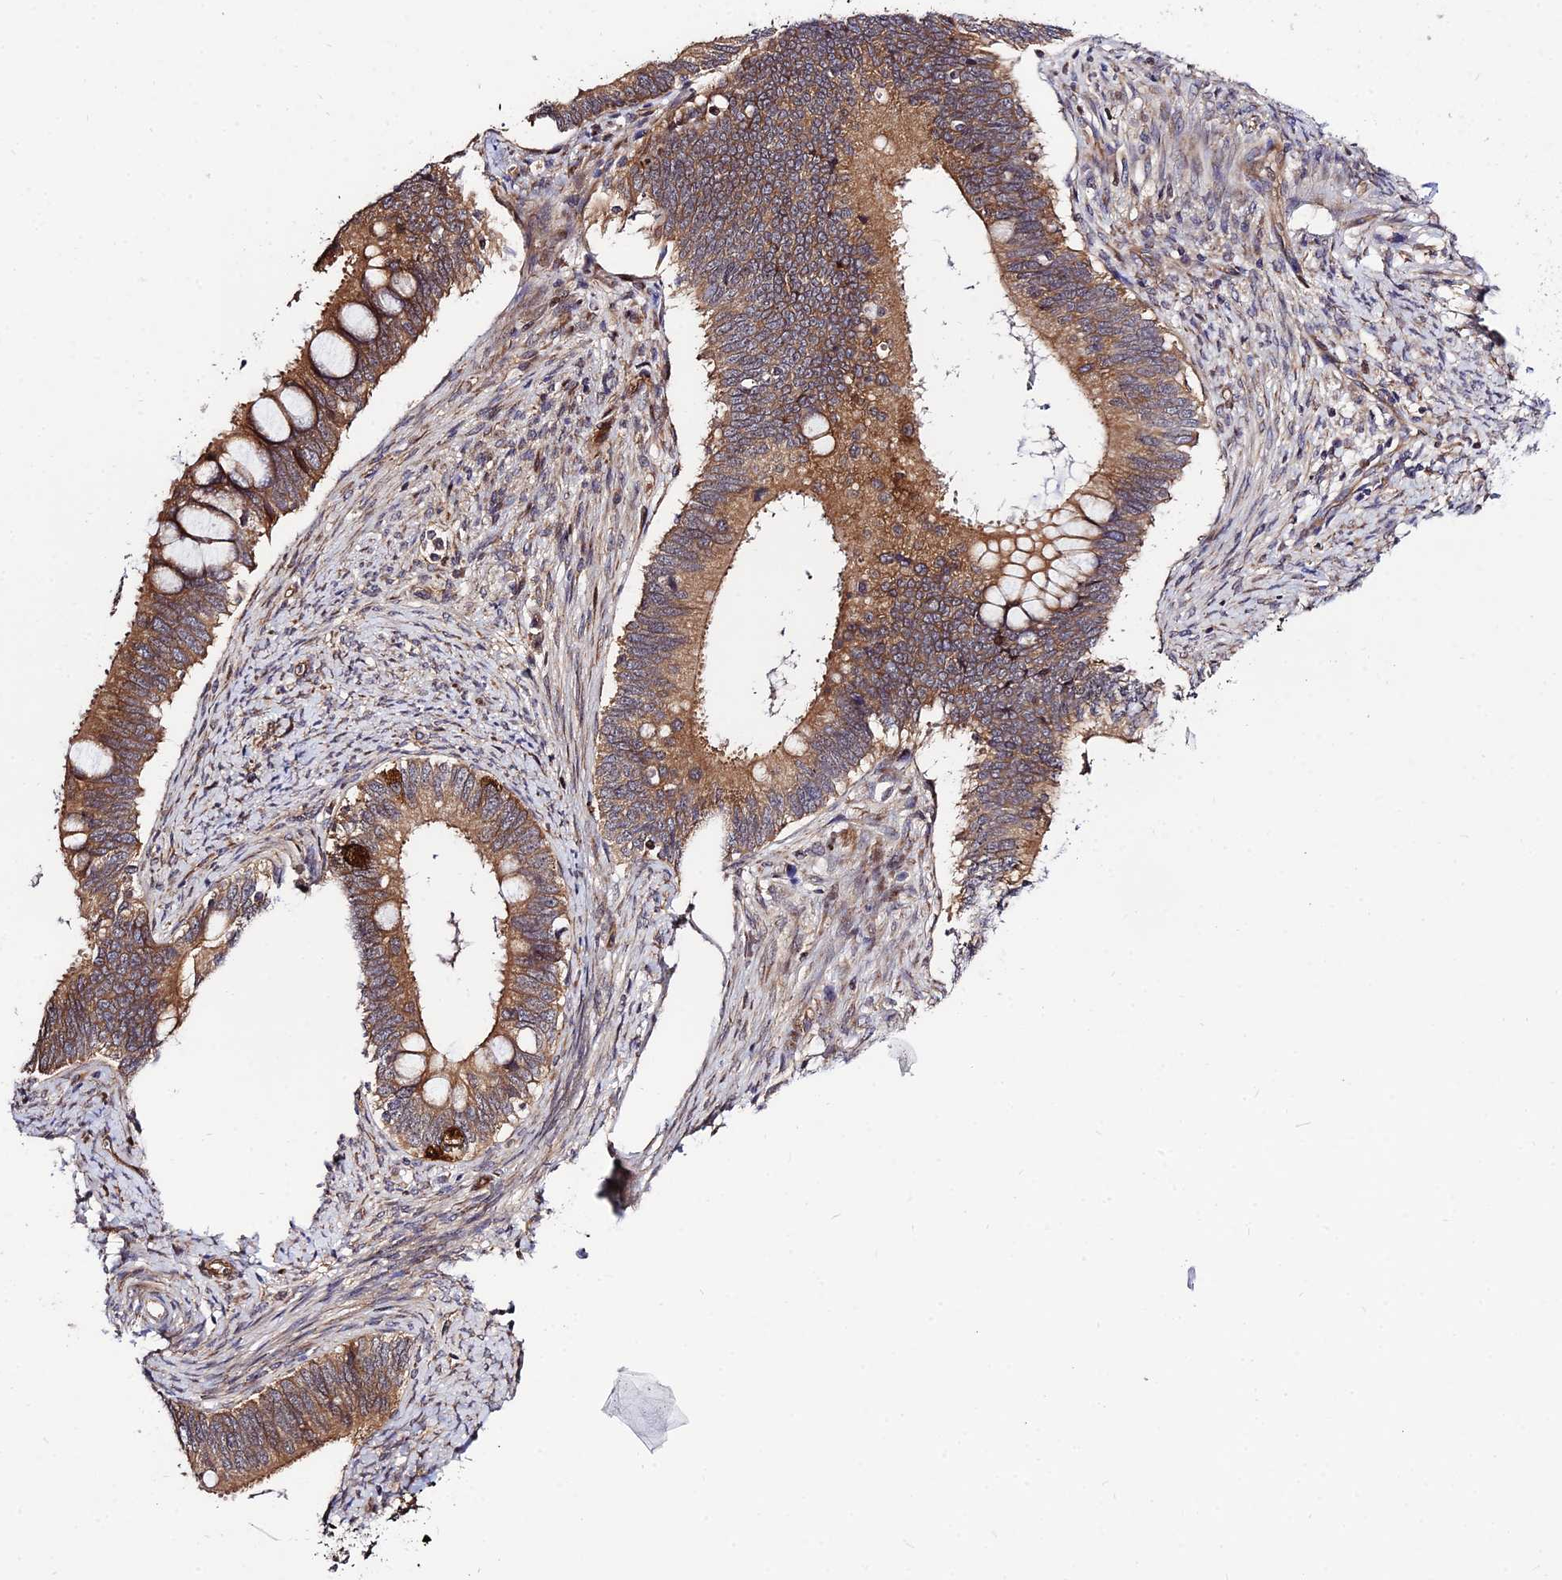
{"staining": {"intensity": "moderate", "quantity": ">75%", "location": "cytoplasmic/membranous"}, "tissue": "cervical cancer", "cell_type": "Tumor cells", "image_type": "cancer", "snomed": [{"axis": "morphology", "description": "Adenocarcinoma, NOS"}, {"axis": "topography", "description": "Cervix"}], "caption": "A high-resolution image shows immunohistochemistry (IHC) staining of cervical cancer (adenocarcinoma), which displays moderate cytoplasmic/membranous staining in approximately >75% of tumor cells.", "gene": "SMG6", "patient": {"sex": "female", "age": 42}}